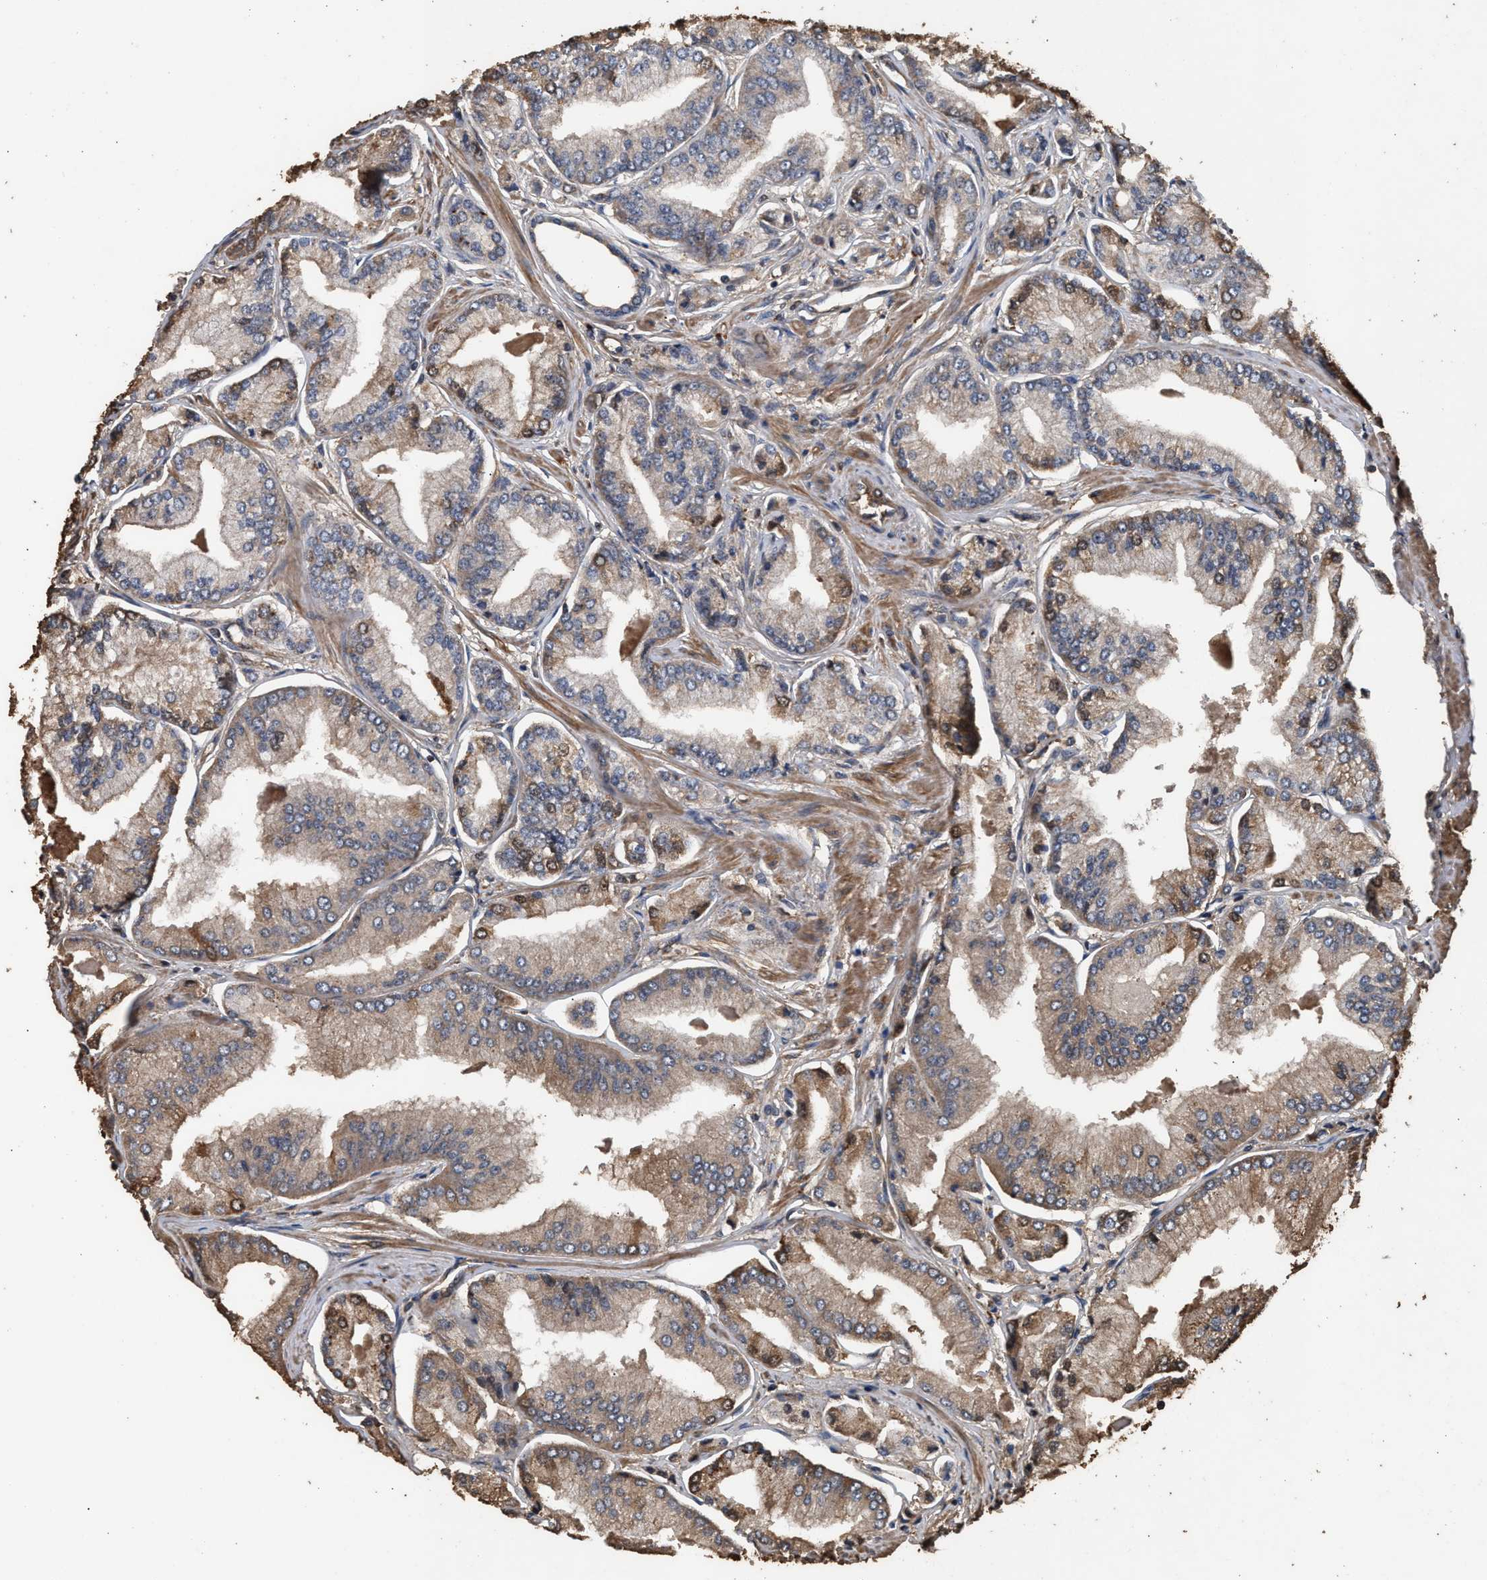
{"staining": {"intensity": "moderate", "quantity": ">75%", "location": "cytoplasmic/membranous"}, "tissue": "prostate cancer", "cell_type": "Tumor cells", "image_type": "cancer", "snomed": [{"axis": "morphology", "description": "Adenocarcinoma, Low grade"}, {"axis": "topography", "description": "Prostate"}], "caption": "Moderate cytoplasmic/membranous positivity for a protein is present in approximately >75% of tumor cells of prostate cancer using immunohistochemistry.", "gene": "KYAT1", "patient": {"sex": "male", "age": 52}}